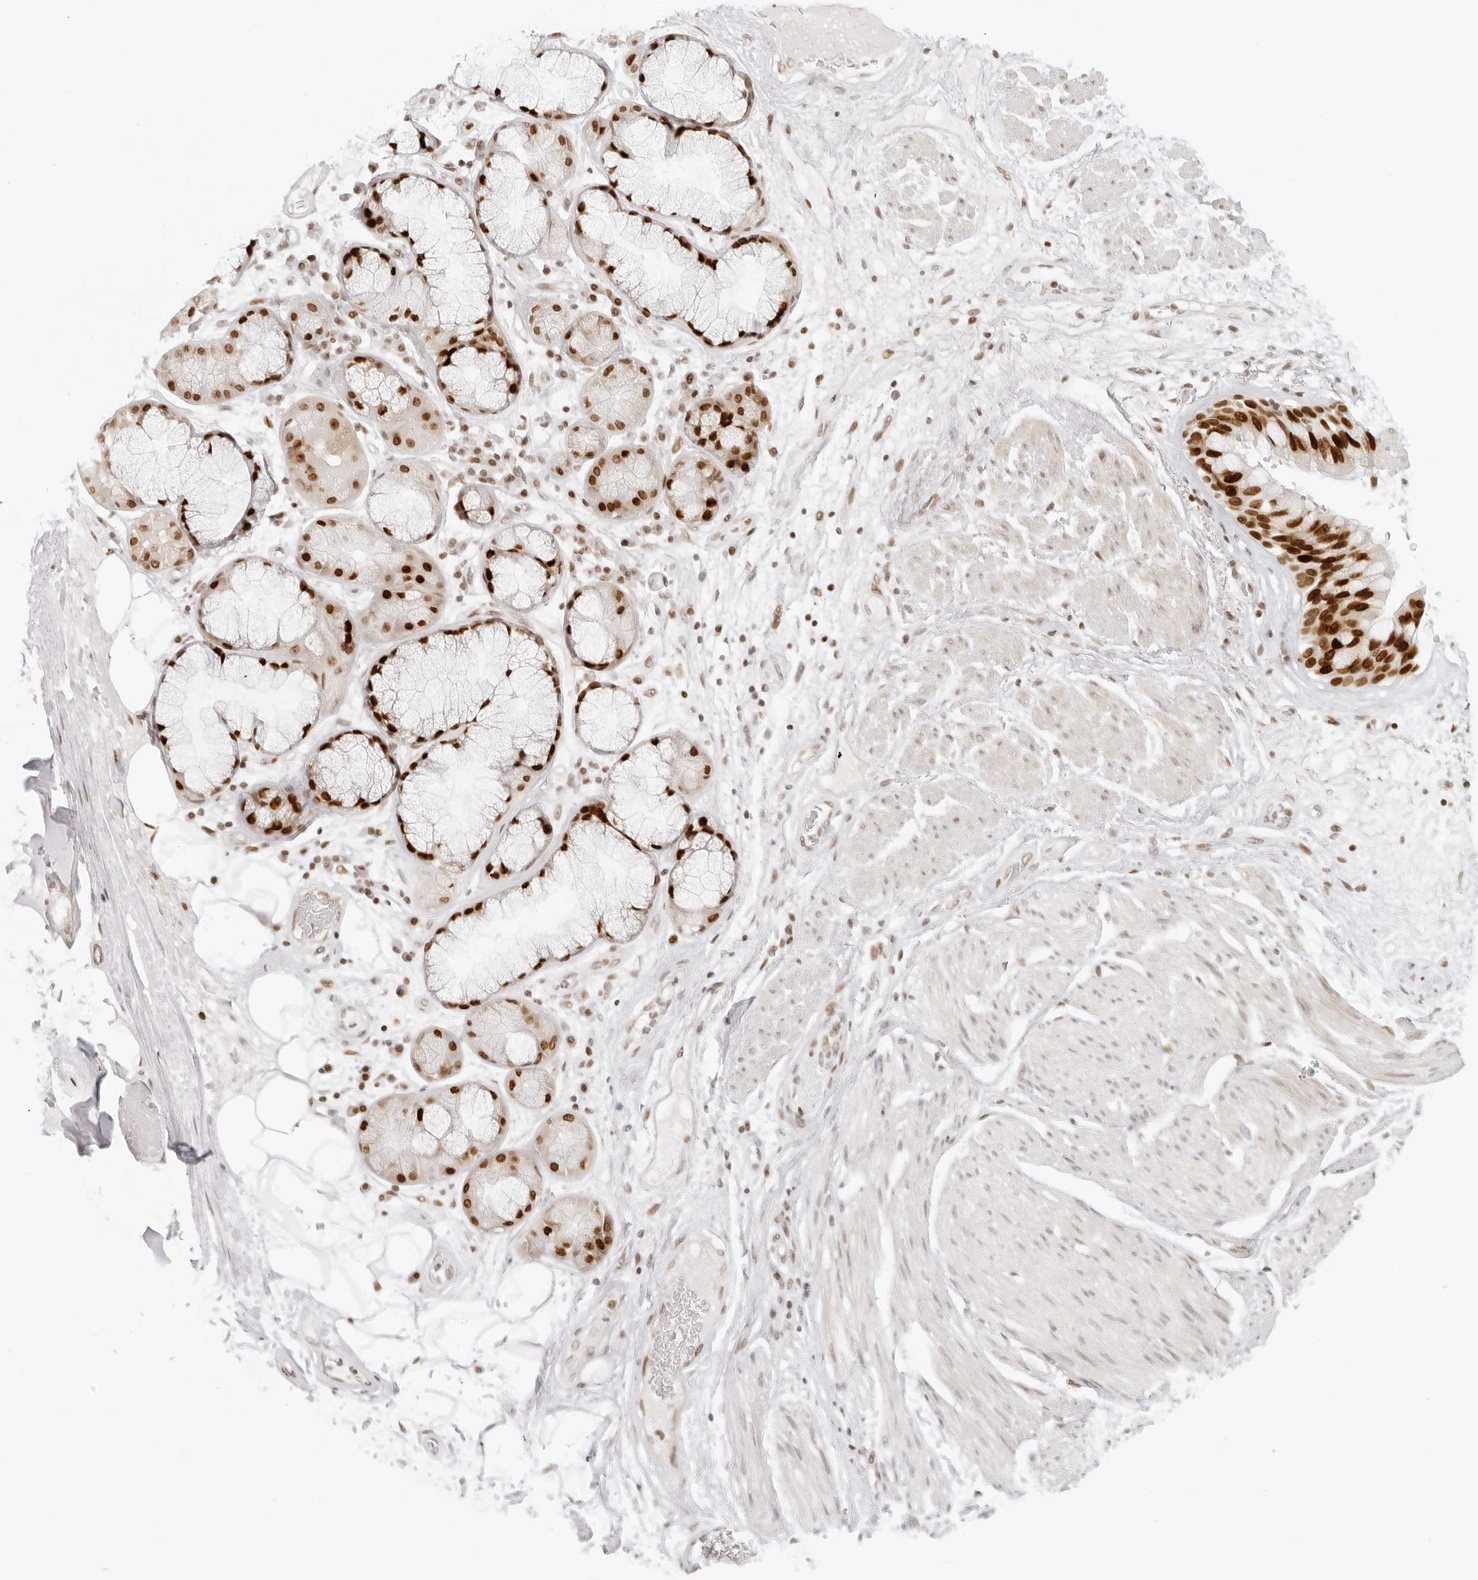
{"staining": {"intensity": "moderate", "quantity": ">75%", "location": "nuclear"}, "tissue": "adipose tissue", "cell_type": "Adipocytes", "image_type": "normal", "snomed": [{"axis": "morphology", "description": "Normal tissue, NOS"}, {"axis": "topography", "description": "Bronchus"}], "caption": "A high-resolution photomicrograph shows immunohistochemistry (IHC) staining of normal adipose tissue, which shows moderate nuclear staining in approximately >75% of adipocytes.", "gene": "RCC1", "patient": {"sex": "male", "age": 66}}